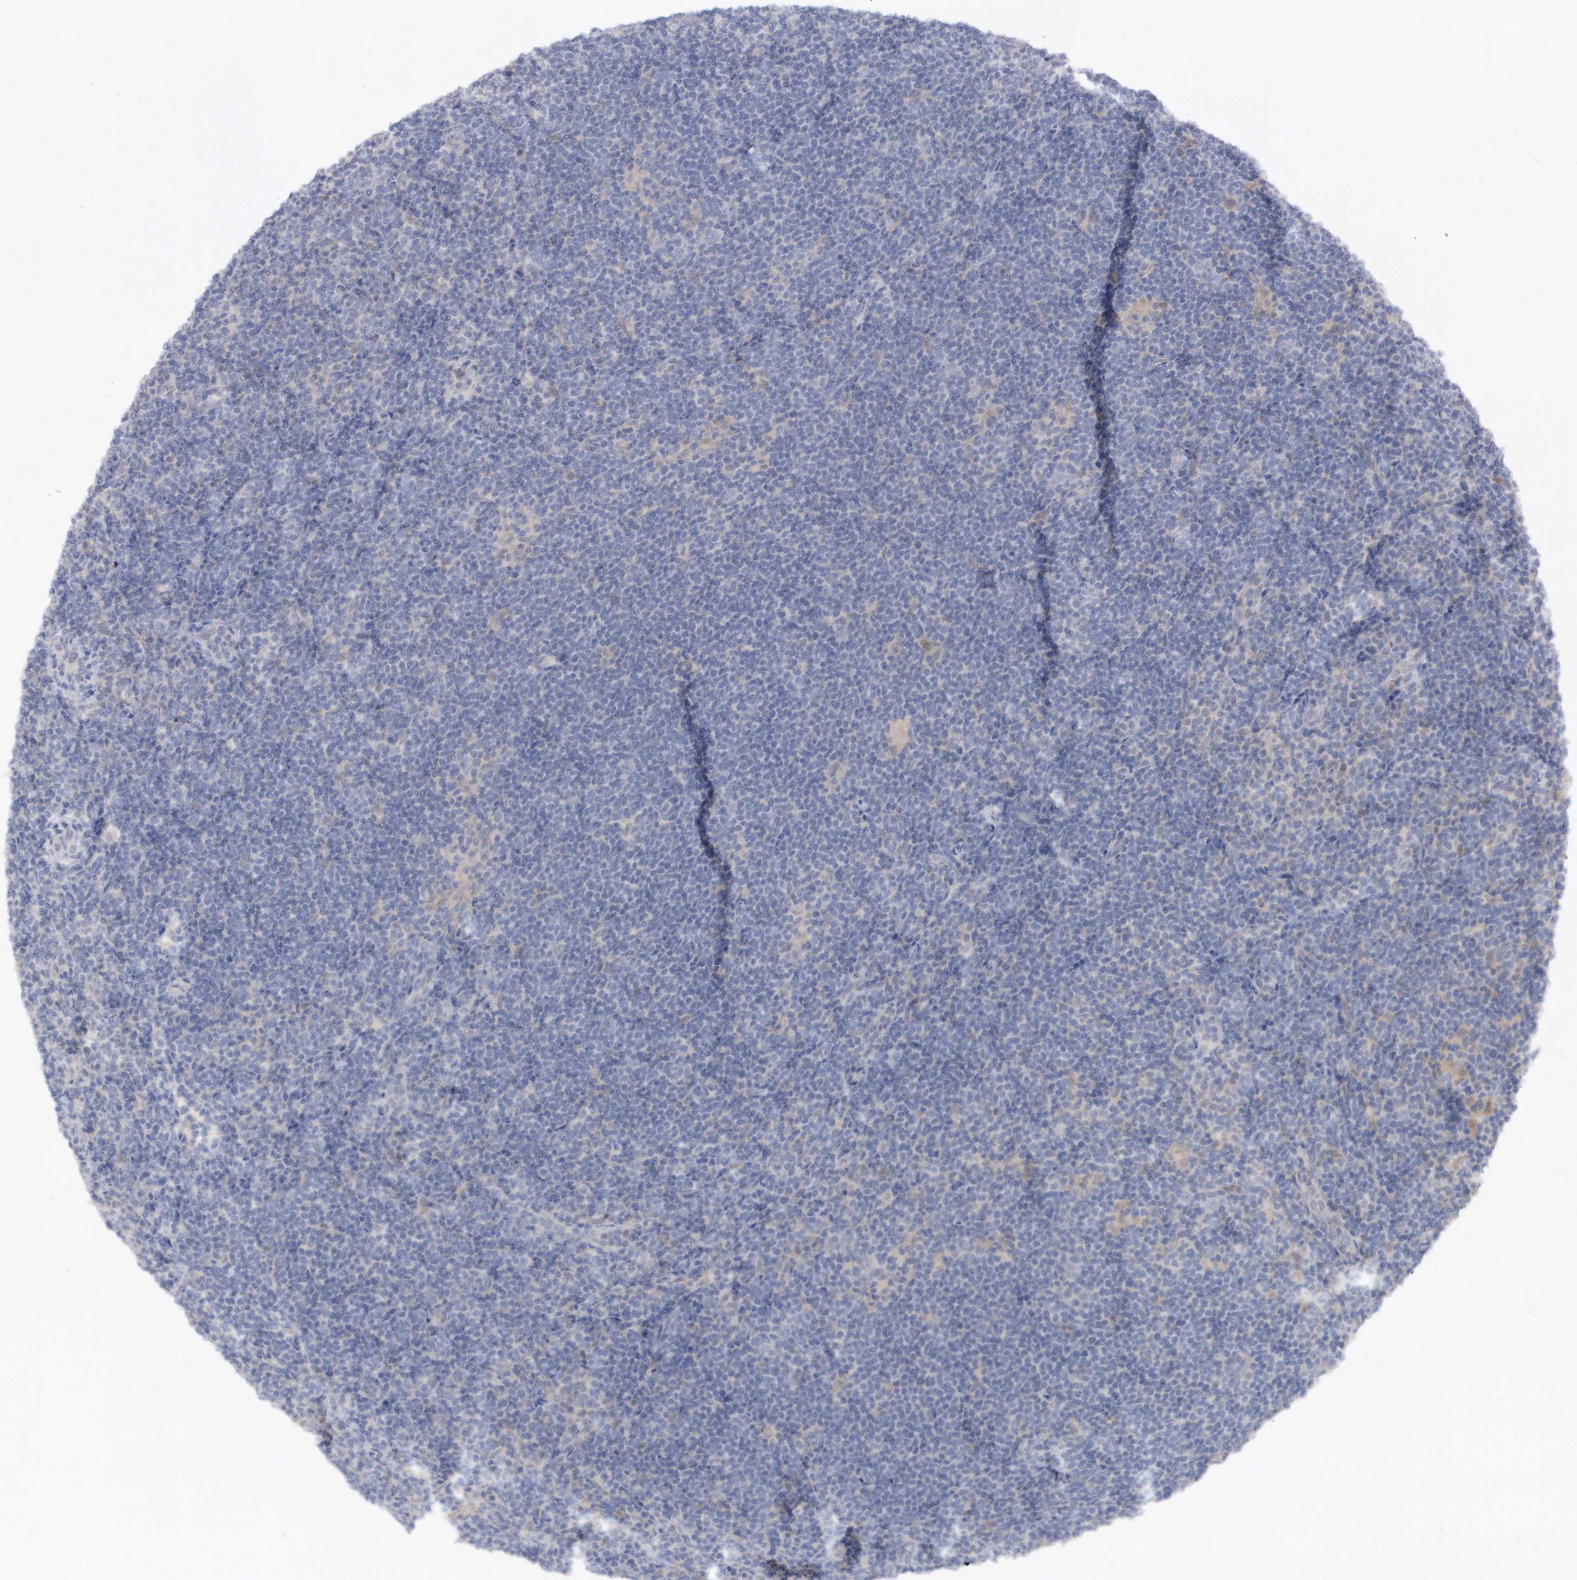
{"staining": {"intensity": "negative", "quantity": "none", "location": "none"}, "tissue": "lymphoma", "cell_type": "Tumor cells", "image_type": "cancer", "snomed": [{"axis": "morphology", "description": "Hodgkin's disease, NOS"}, {"axis": "topography", "description": "Lymph node"}], "caption": "Photomicrograph shows no significant protein staining in tumor cells of lymphoma.", "gene": "RPE", "patient": {"sex": "female", "age": 57}}